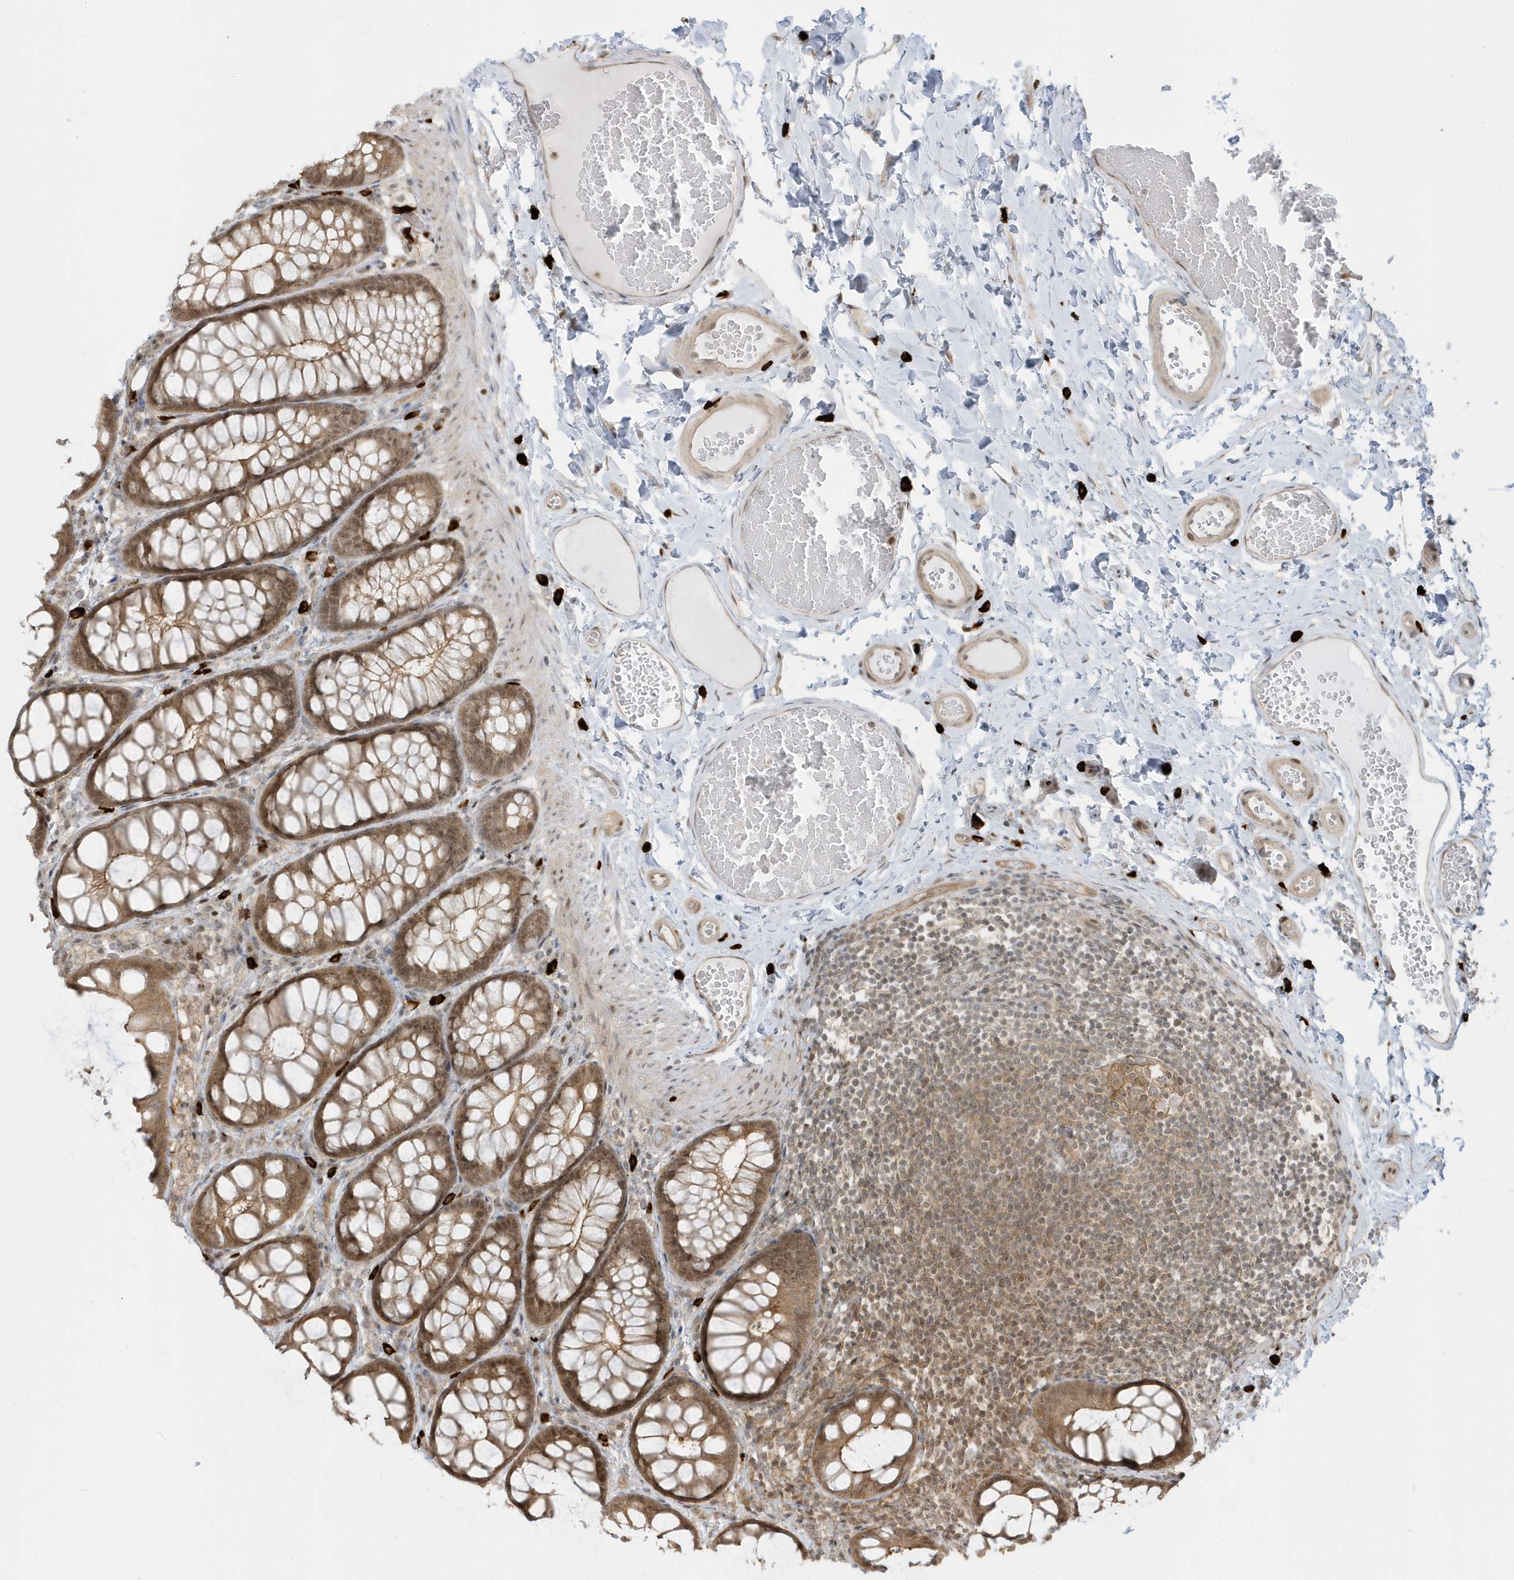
{"staining": {"intensity": "moderate", "quantity": ">75%", "location": "cytoplasmic/membranous,nuclear"}, "tissue": "colon", "cell_type": "Endothelial cells", "image_type": "normal", "snomed": [{"axis": "morphology", "description": "Normal tissue, NOS"}, {"axis": "topography", "description": "Colon"}], "caption": "The histopathology image exhibits staining of normal colon, revealing moderate cytoplasmic/membranous,nuclear protein positivity (brown color) within endothelial cells.", "gene": "PPP1R7", "patient": {"sex": "male", "age": 47}}